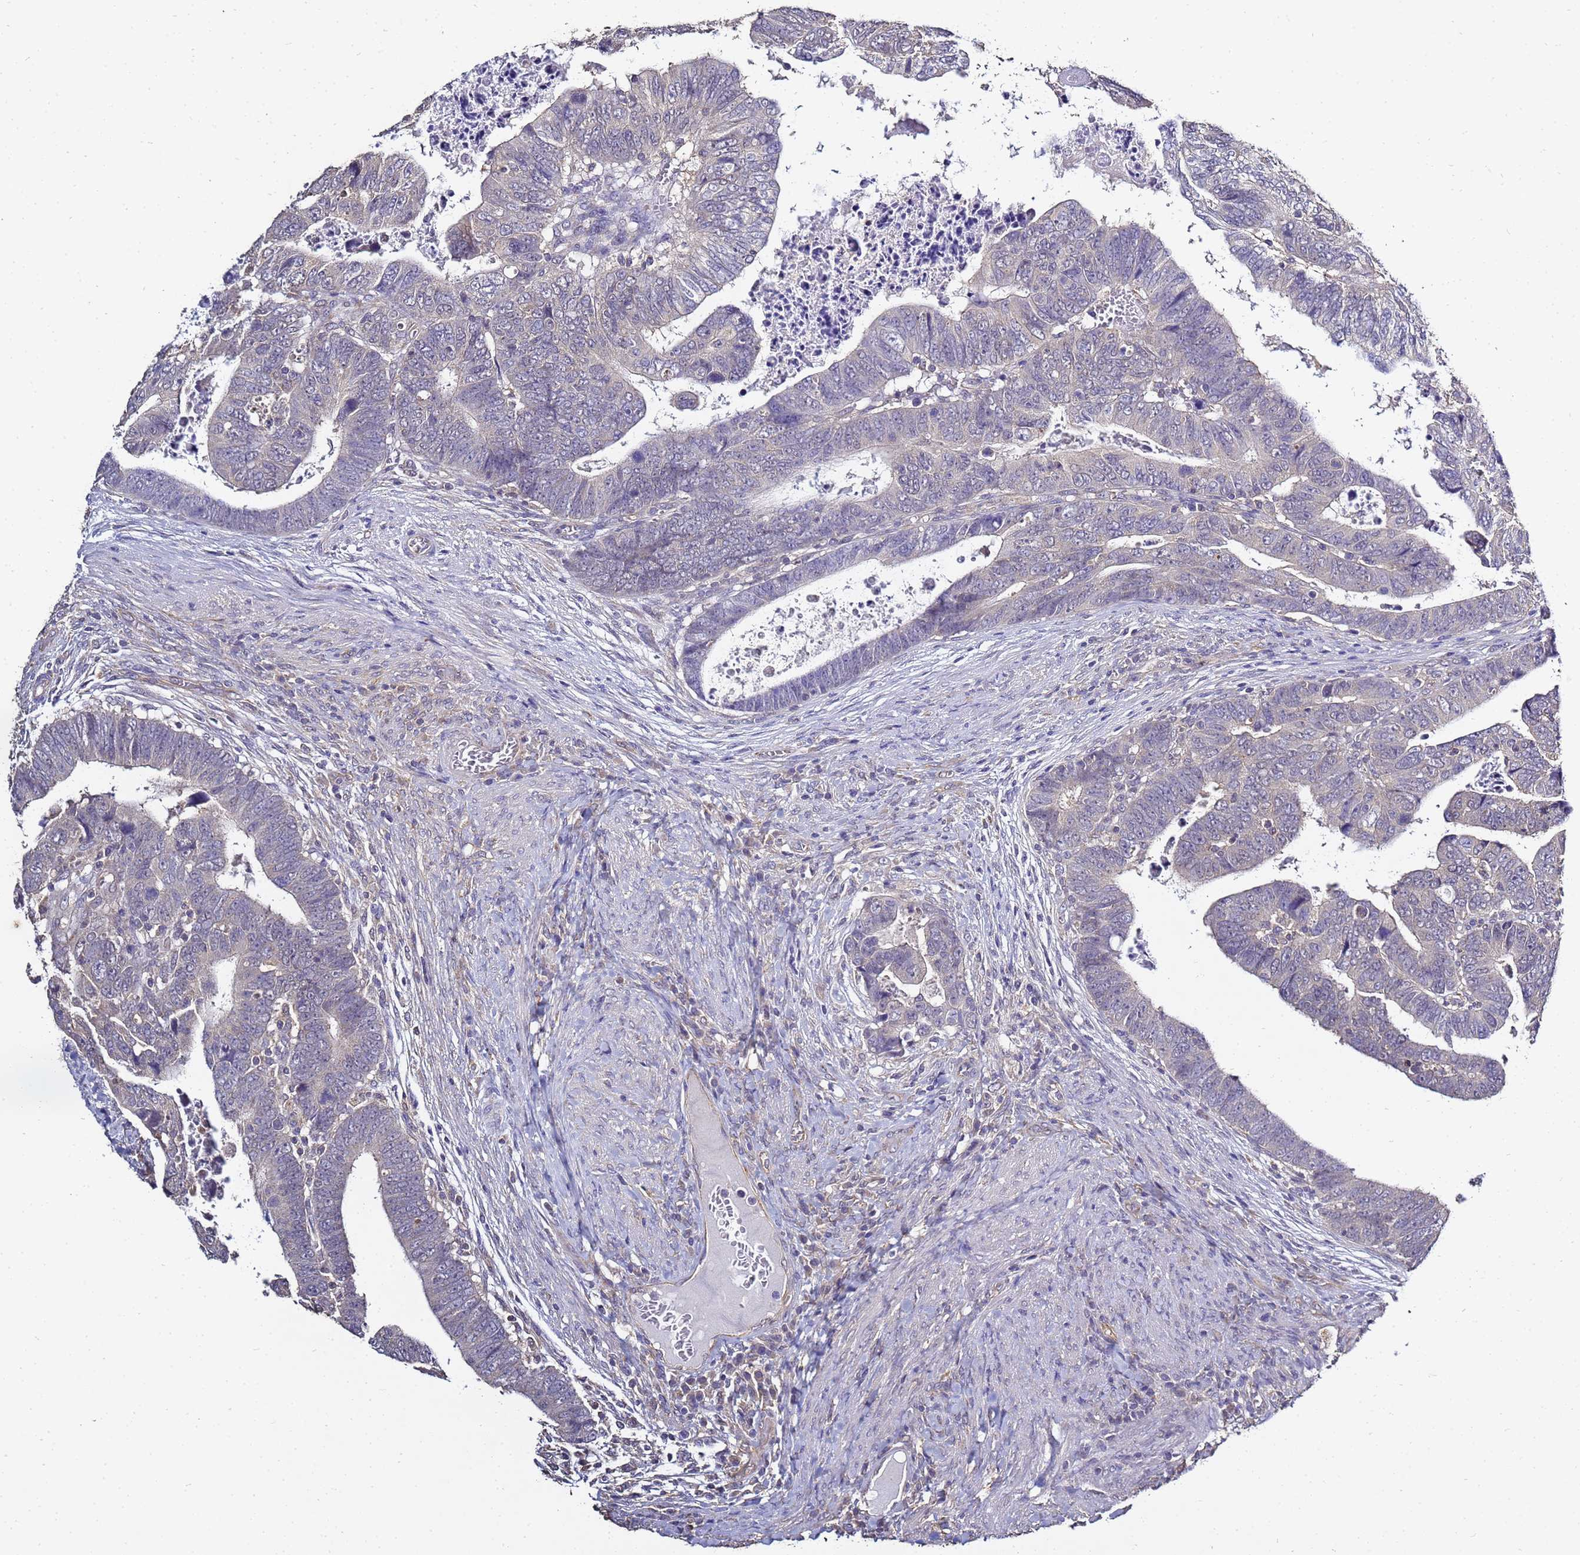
{"staining": {"intensity": "weak", "quantity": "<25%", "location": "cytoplasmic/membranous"}, "tissue": "colorectal cancer", "cell_type": "Tumor cells", "image_type": "cancer", "snomed": [{"axis": "morphology", "description": "Normal tissue, NOS"}, {"axis": "morphology", "description": "Adenocarcinoma, NOS"}, {"axis": "topography", "description": "Rectum"}], "caption": "Tumor cells show no significant expression in colorectal cancer (adenocarcinoma).", "gene": "ENOPH1", "patient": {"sex": "female", "age": 65}}